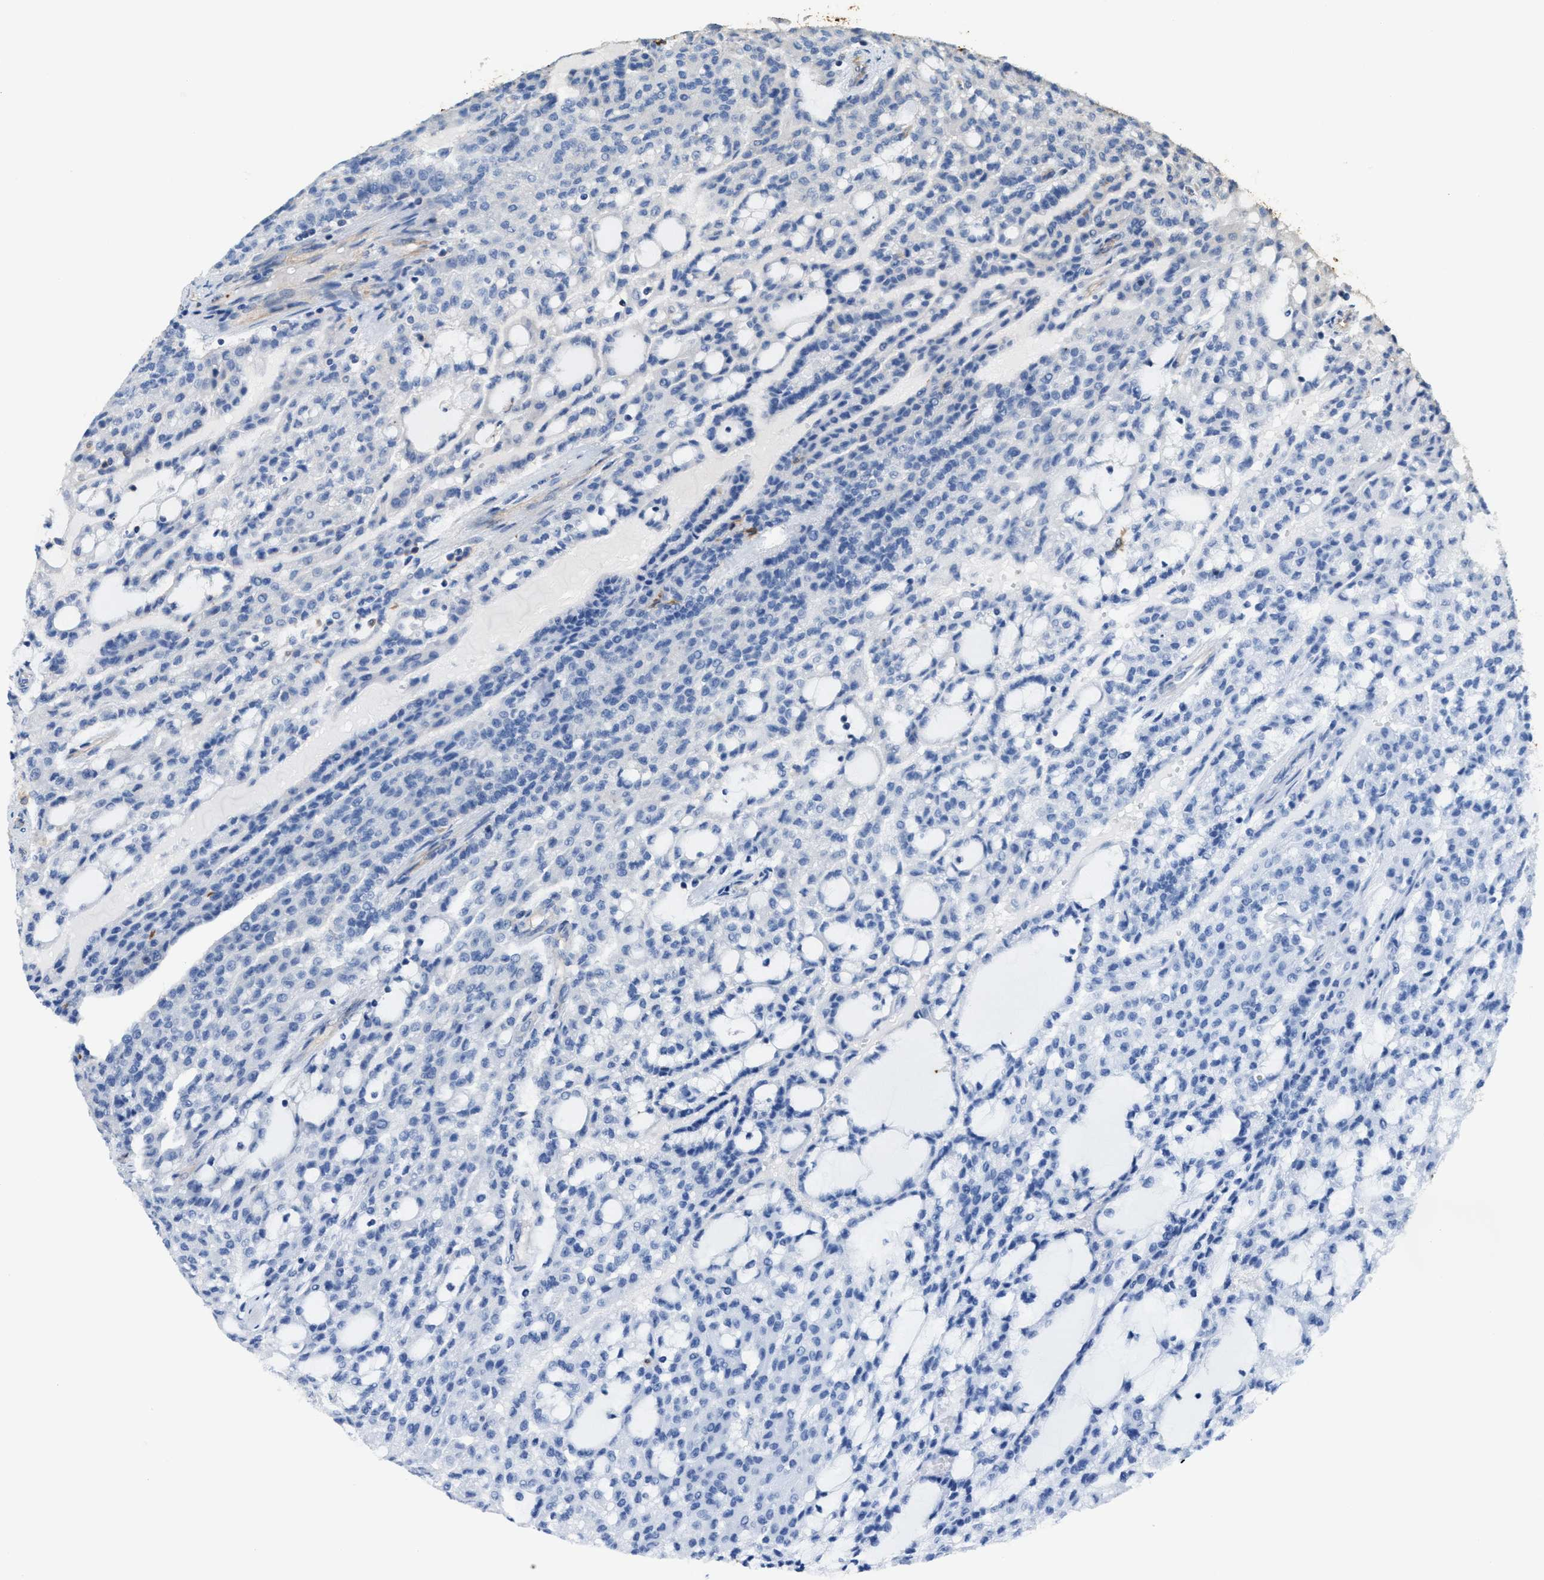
{"staining": {"intensity": "negative", "quantity": "none", "location": "none"}, "tissue": "renal cancer", "cell_type": "Tumor cells", "image_type": "cancer", "snomed": [{"axis": "morphology", "description": "Adenocarcinoma, NOS"}, {"axis": "topography", "description": "Kidney"}], "caption": "Adenocarcinoma (renal) was stained to show a protein in brown. There is no significant staining in tumor cells. The staining is performed using DAB brown chromogen with nuclei counter-stained in using hematoxylin.", "gene": "ATIC", "patient": {"sex": "male", "age": 63}}